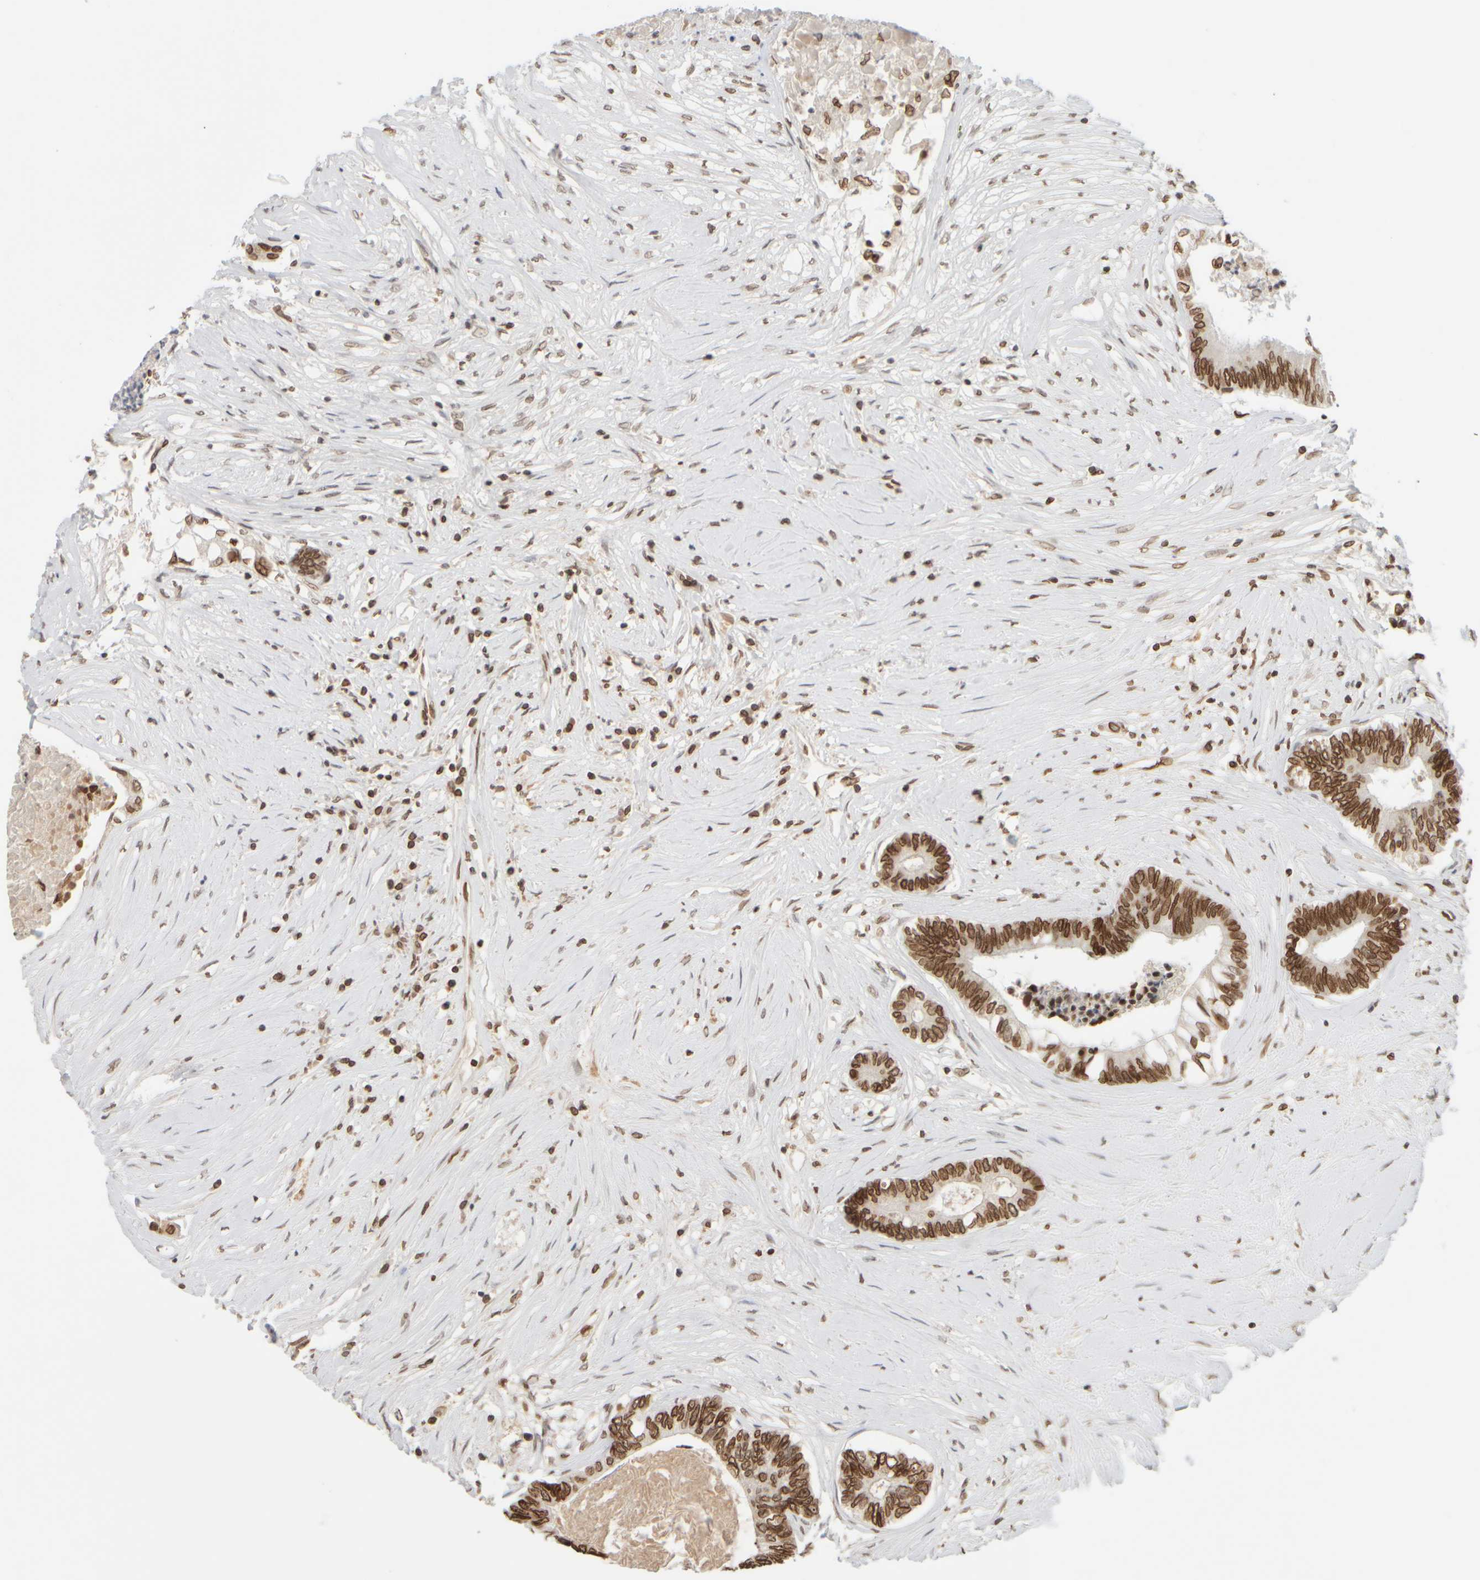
{"staining": {"intensity": "strong", "quantity": ">75%", "location": "nuclear"}, "tissue": "colorectal cancer", "cell_type": "Tumor cells", "image_type": "cancer", "snomed": [{"axis": "morphology", "description": "Adenocarcinoma, NOS"}, {"axis": "topography", "description": "Rectum"}], "caption": "Colorectal adenocarcinoma stained with DAB (3,3'-diaminobenzidine) immunohistochemistry (IHC) exhibits high levels of strong nuclear expression in approximately >75% of tumor cells.", "gene": "ZC3HC1", "patient": {"sex": "male", "age": 63}}